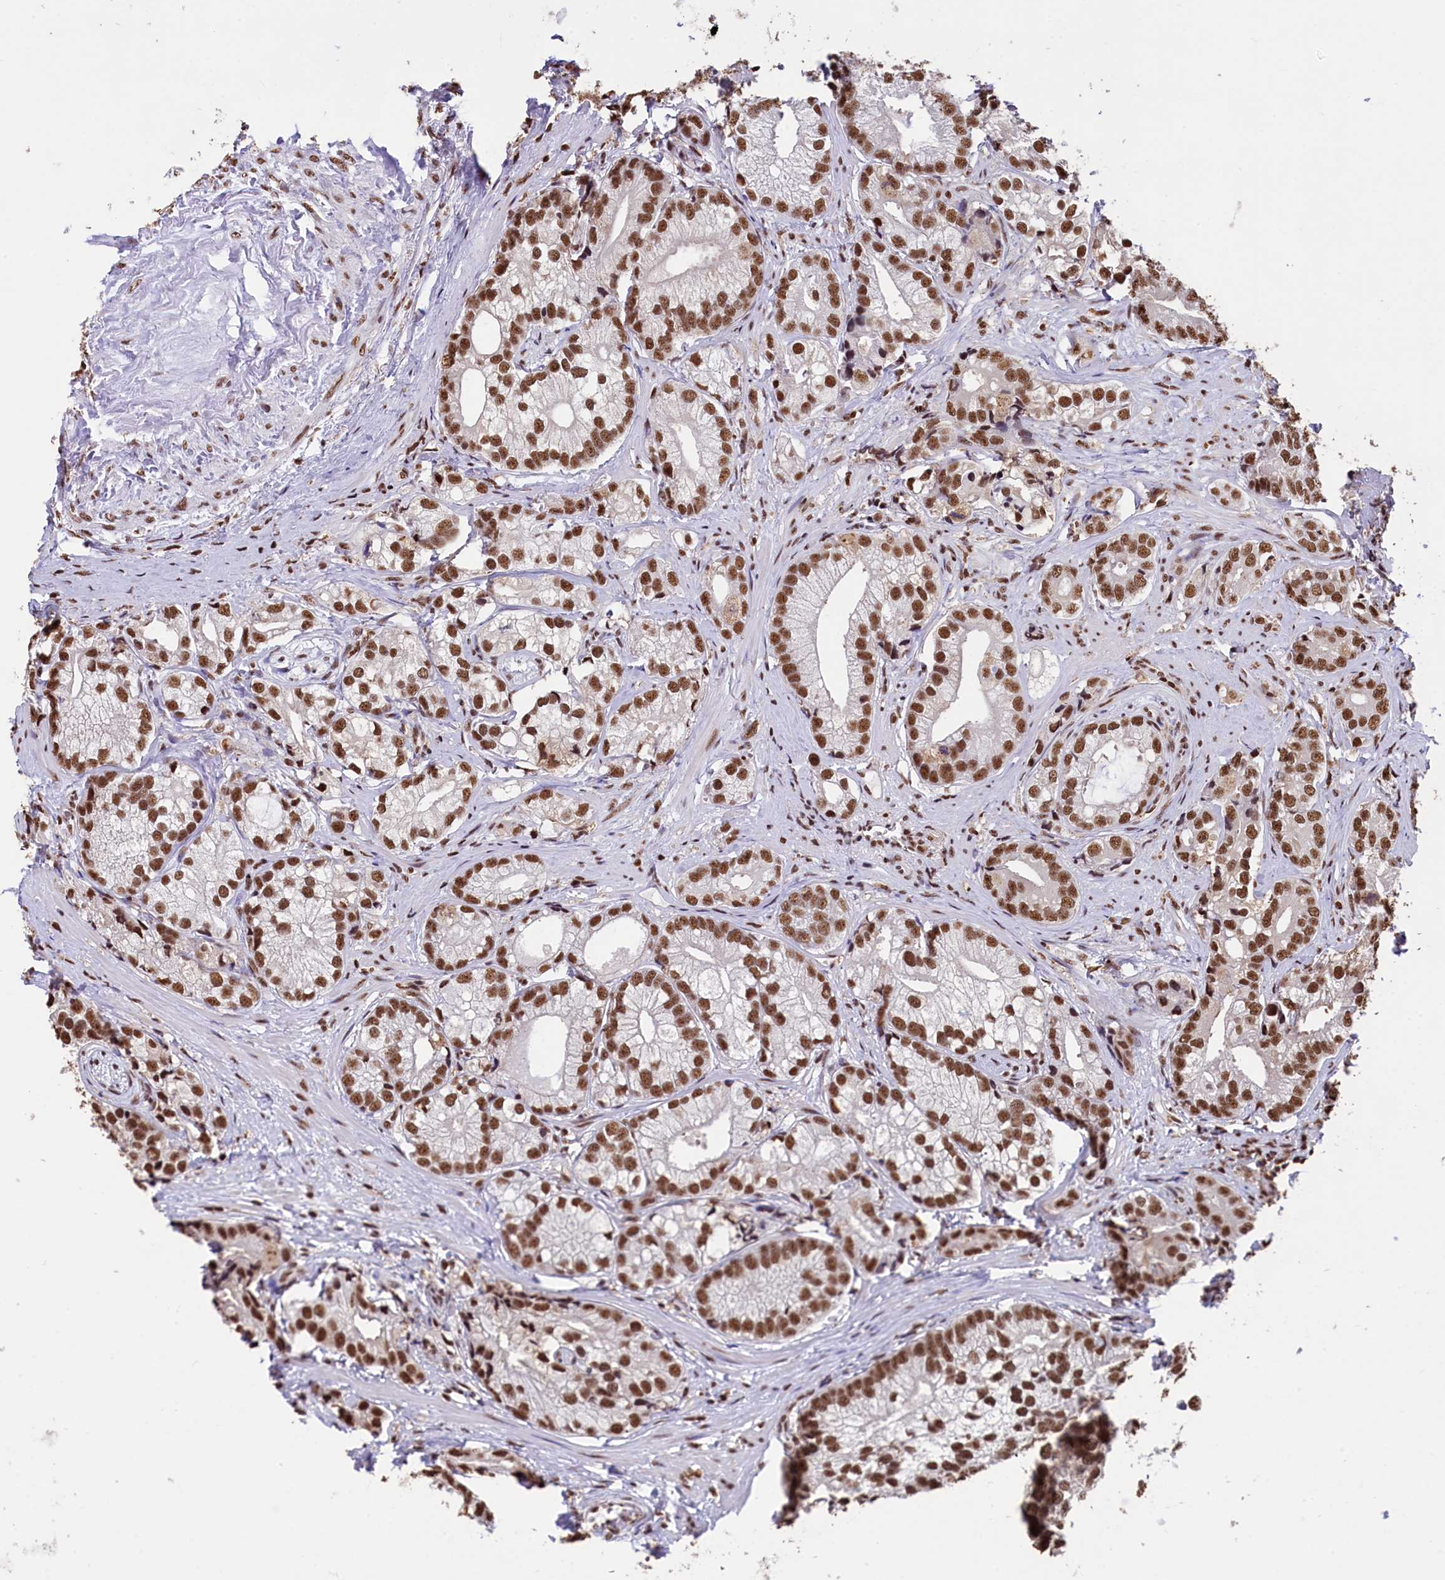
{"staining": {"intensity": "strong", "quantity": ">75%", "location": "nuclear"}, "tissue": "prostate cancer", "cell_type": "Tumor cells", "image_type": "cancer", "snomed": [{"axis": "morphology", "description": "Adenocarcinoma, High grade"}, {"axis": "topography", "description": "Prostate"}], "caption": "Immunohistochemical staining of prostate cancer exhibits strong nuclear protein positivity in approximately >75% of tumor cells.", "gene": "SNRPD2", "patient": {"sex": "male", "age": 75}}